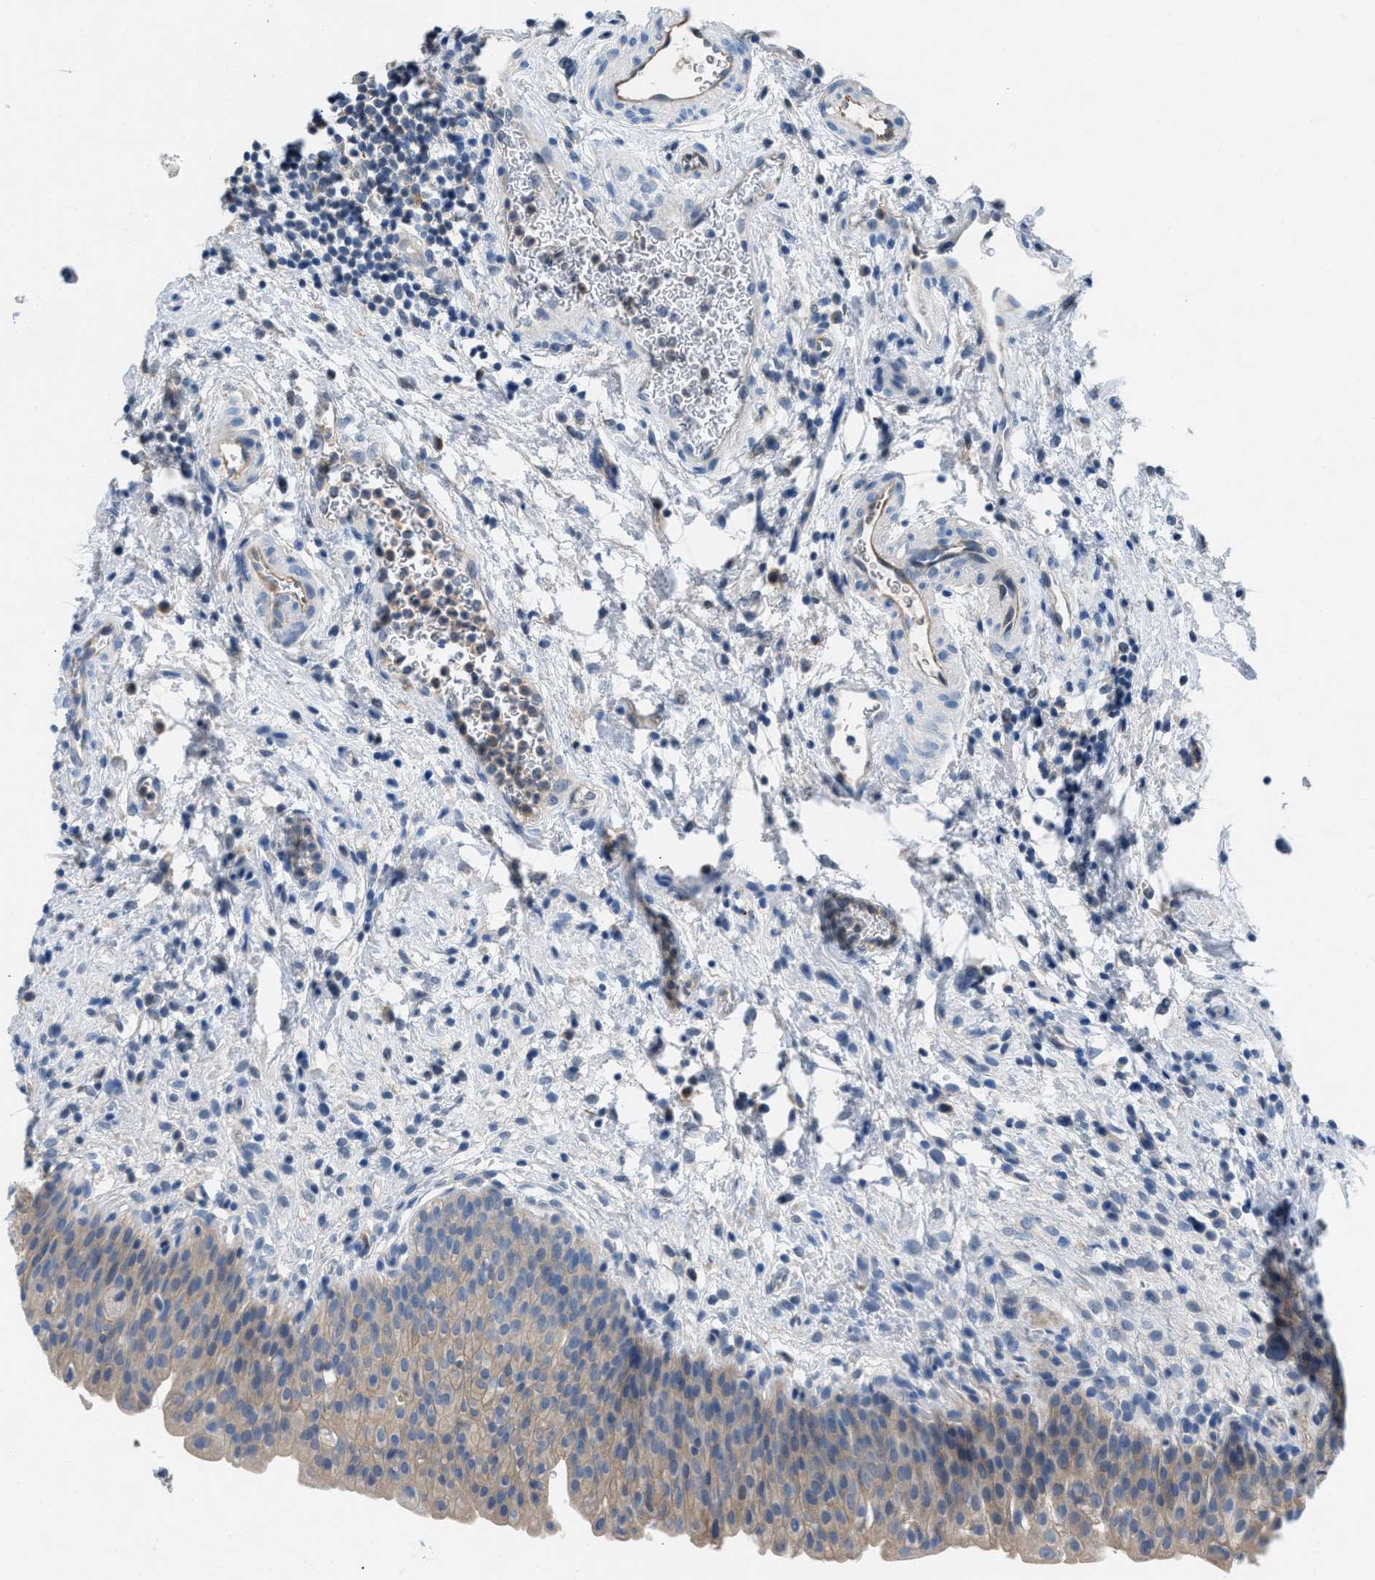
{"staining": {"intensity": "weak", "quantity": ">75%", "location": "cytoplasmic/membranous"}, "tissue": "urinary bladder", "cell_type": "Urothelial cells", "image_type": "normal", "snomed": [{"axis": "morphology", "description": "Normal tissue, NOS"}, {"axis": "topography", "description": "Urinary bladder"}], "caption": "A high-resolution micrograph shows IHC staining of normal urinary bladder, which shows weak cytoplasmic/membranous expression in approximately >75% of urothelial cells. The protein of interest is shown in brown color, while the nuclei are stained blue.", "gene": "BNC2", "patient": {"sex": "male", "age": 37}}